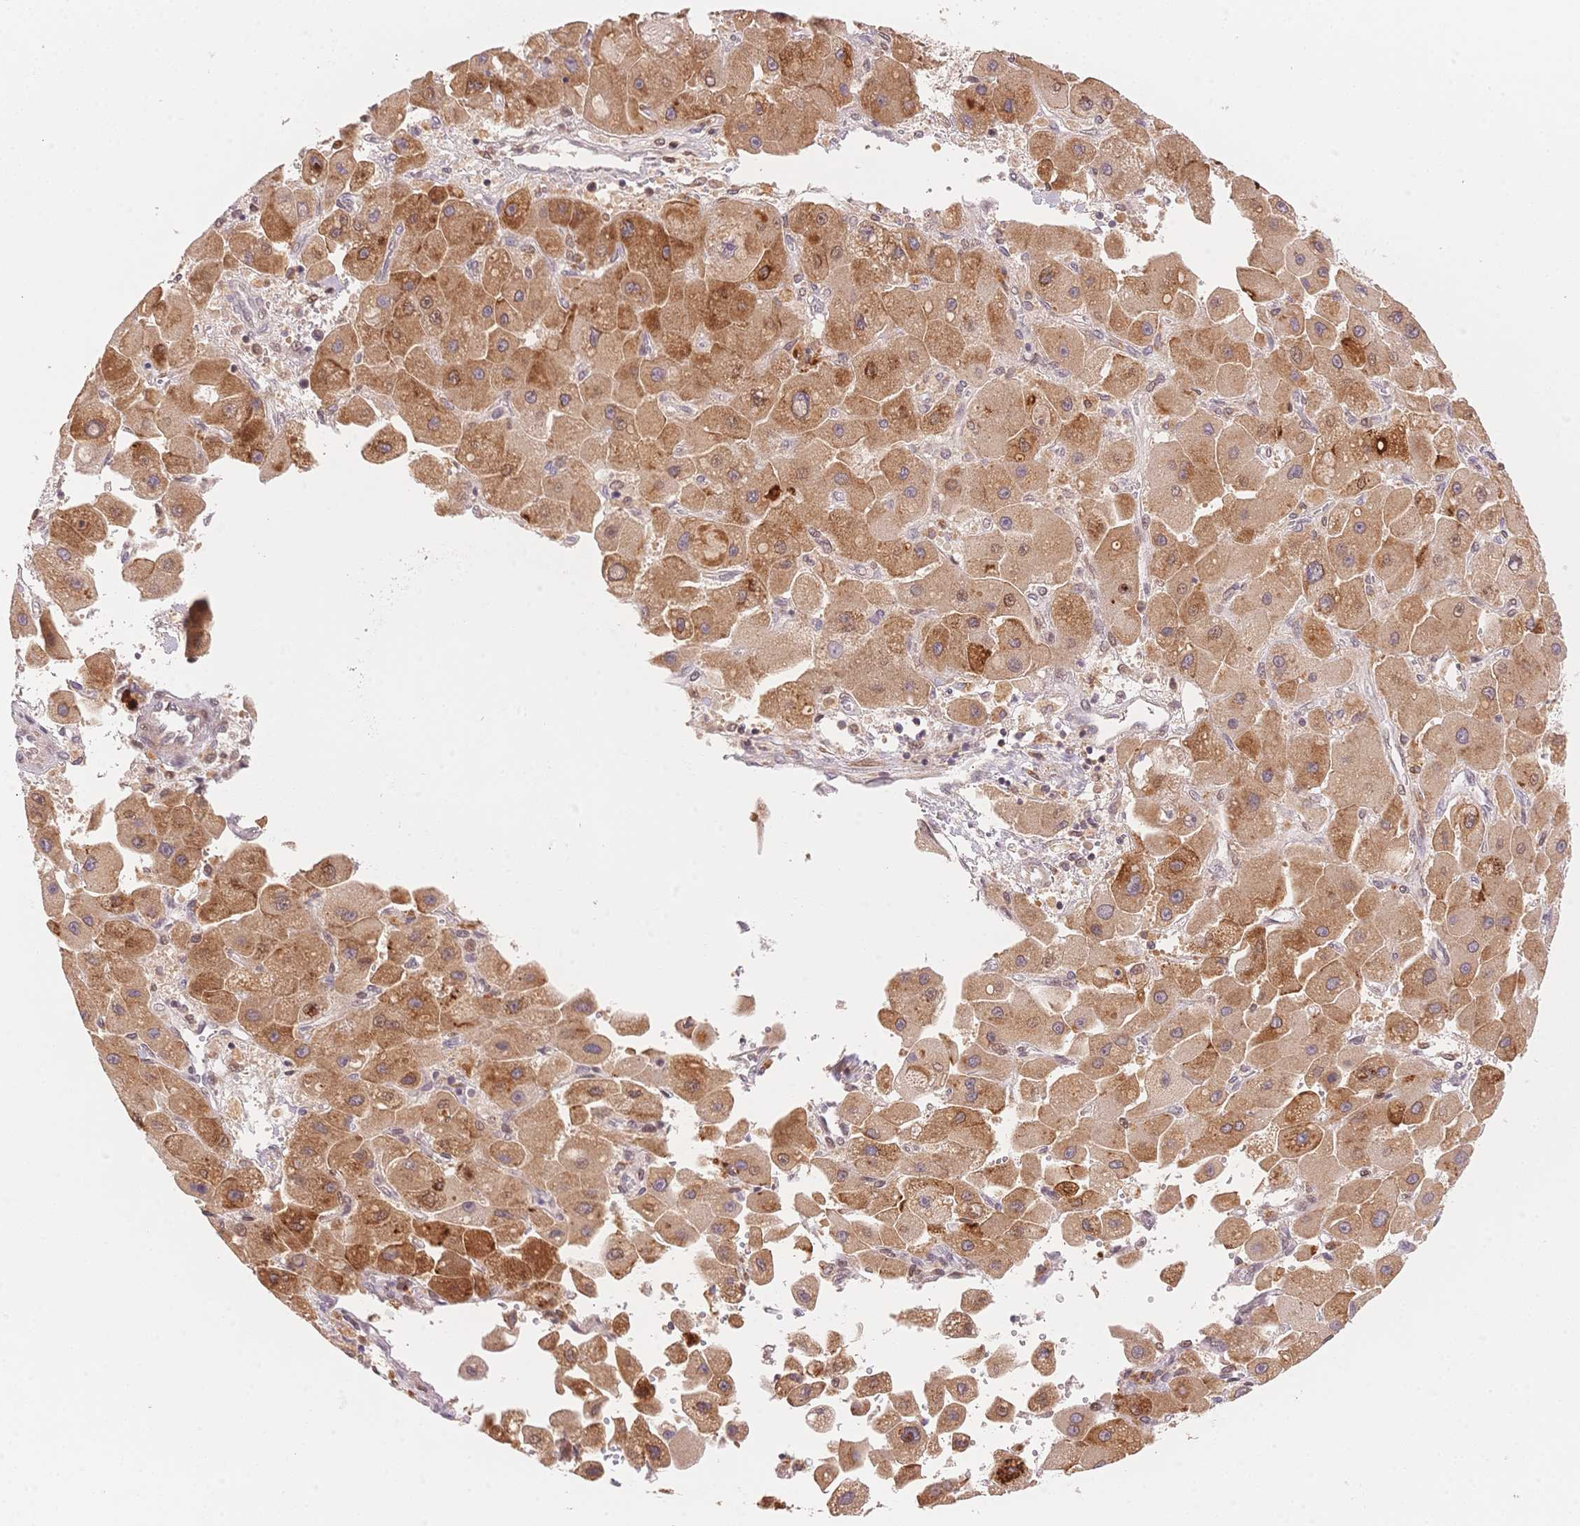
{"staining": {"intensity": "moderate", "quantity": ">75%", "location": "cytoplasmic/membranous"}, "tissue": "liver cancer", "cell_type": "Tumor cells", "image_type": "cancer", "snomed": [{"axis": "morphology", "description": "Carcinoma, Hepatocellular, NOS"}, {"axis": "topography", "description": "Liver"}], "caption": "Immunohistochemistry photomicrograph of liver cancer stained for a protein (brown), which displays medium levels of moderate cytoplasmic/membranous positivity in approximately >75% of tumor cells.", "gene": "STK39", "patient": {"sex": "male", "age": 24}}